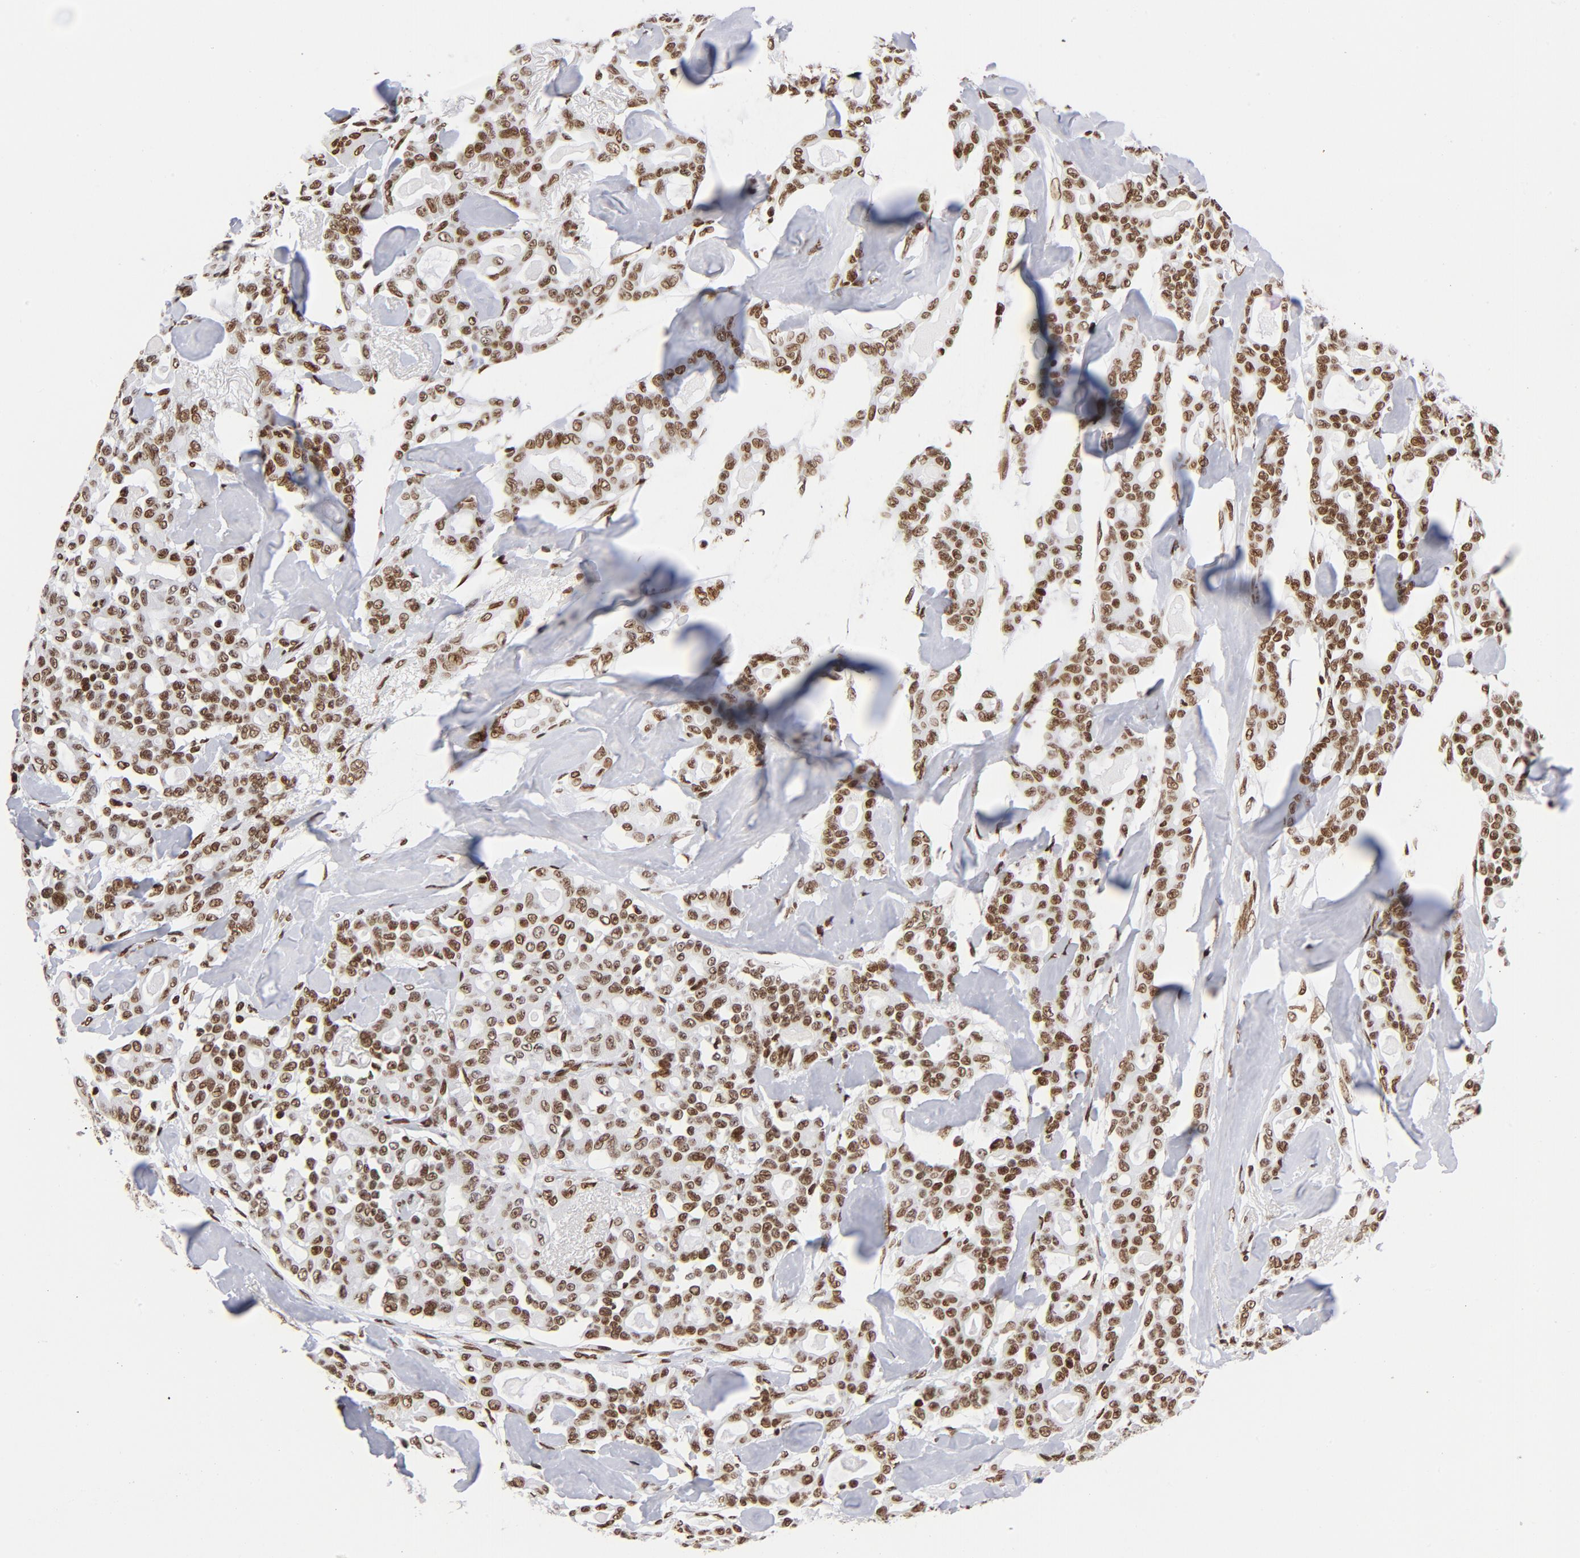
{"staining": {"intensity": "moderate", "quantity": ">75%", "location": "nuclear"}, "tissue": "pancreatic cancer", "cell_type": "Tumor cells", "image_type": "cancer", "snomed": [{"axis": "morphology", "description": "Adenocarcinoma, NOS"}, {"axis": "topography", "description": "Pancreas"}], "caption": "A brown stain highlights moderate nuclear staining of a protein in pancreatic adenocarcinoma tumor cells. (DAB IHC, brown staining for protein, blue staining for nuclei).", "gene": "TOP2B", "patient": {"sex": "male", "age": 63}}